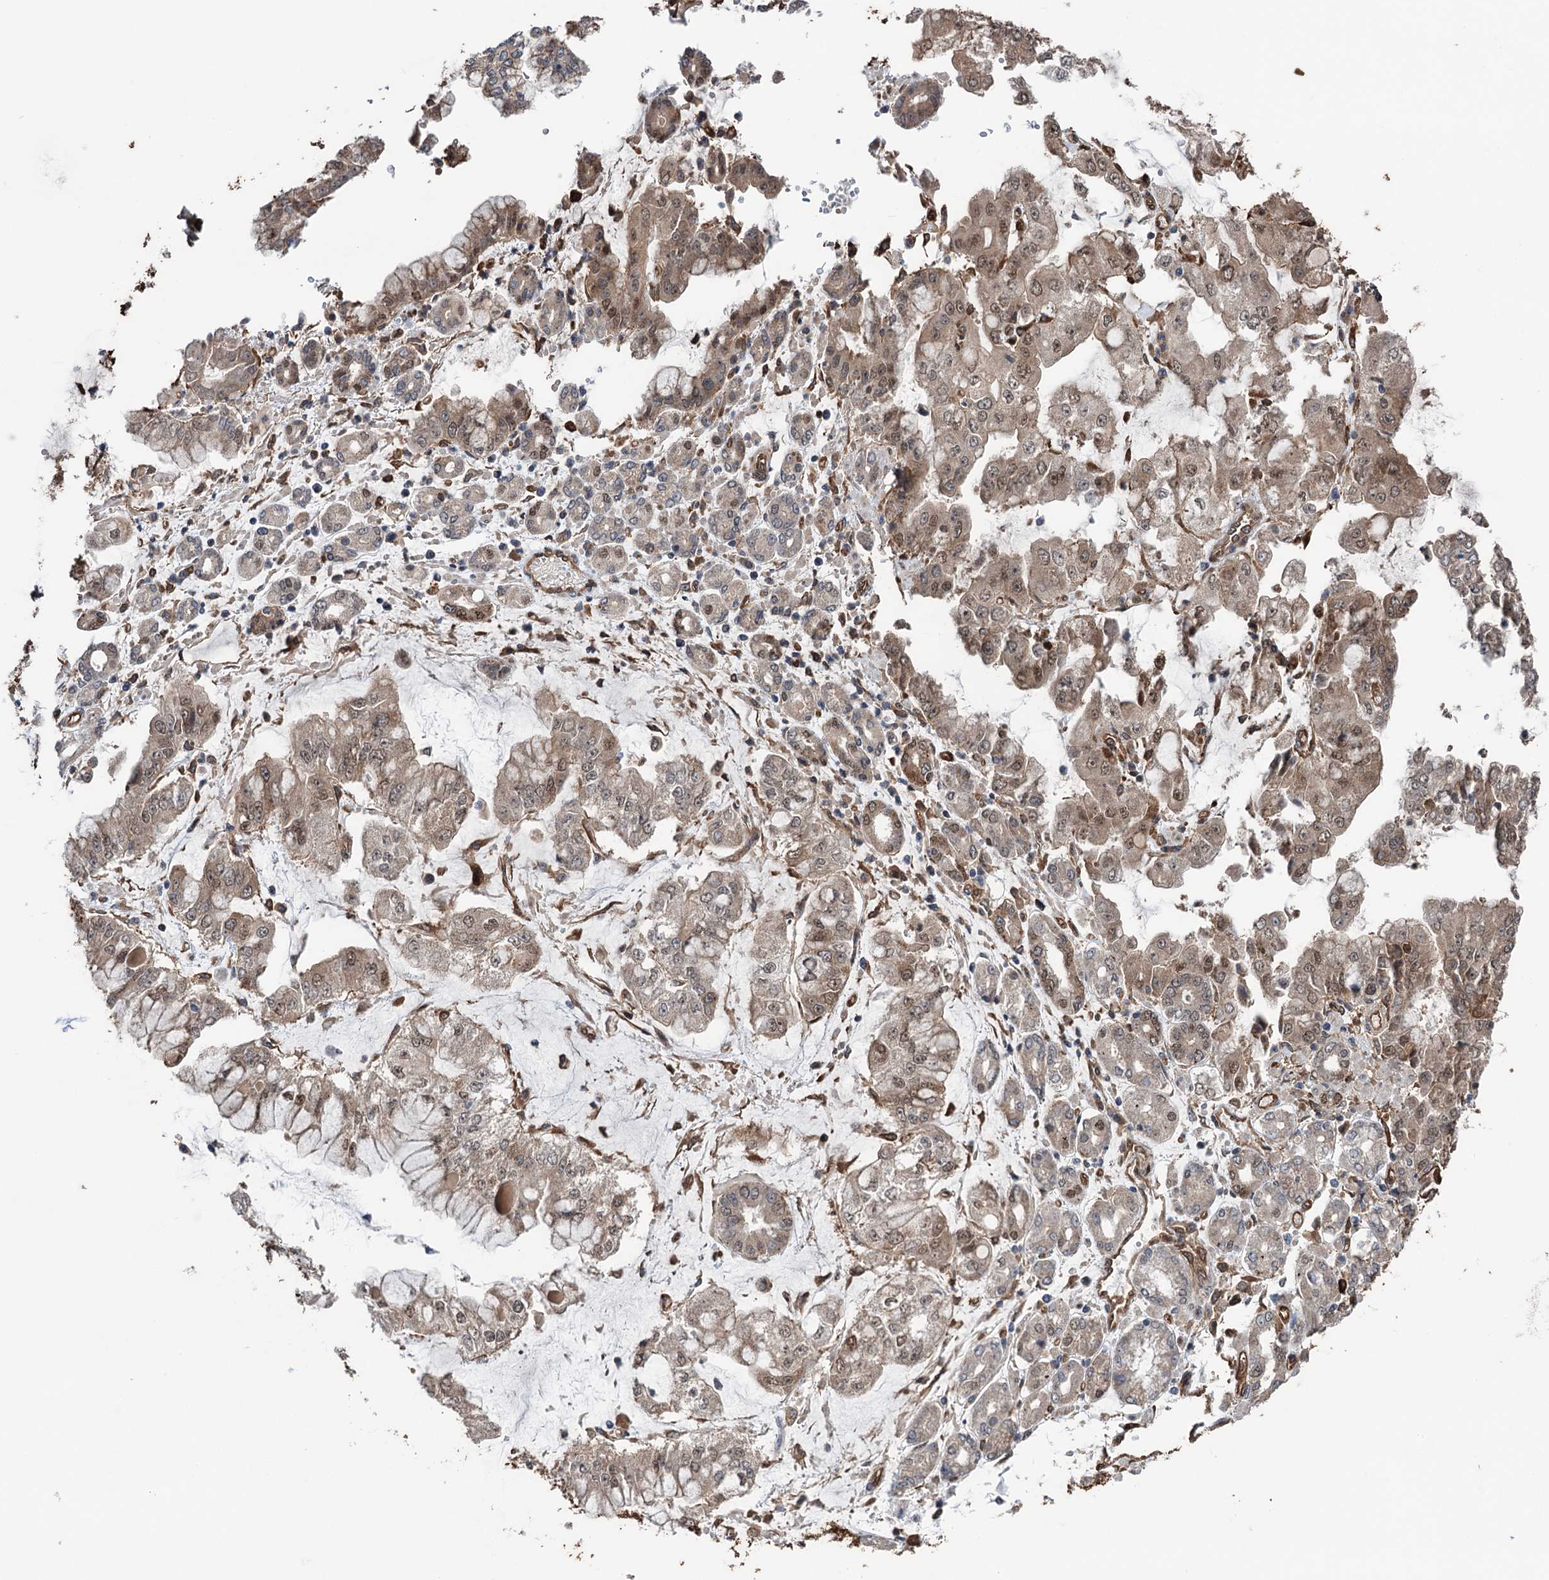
{"staining": {"intensity": "weak", "quantity": ">75%", "location": "cytoplasmic/membranous,nuclear"}, "tissue": "stomach cancer", "cell_type": "Tumor cells", "image_type": "cancer", "snomed": [{"axis": "morphology", "description": "Adenocarcinoma, NOS"}, {"axis": "topography", "description": "Stomach"}], "caption": "Immunohistochemical staining of stomach cancer exhibits low levels of weak cytoplasmic/membranous and nuclear protein staining in about >75% of tumor cells. (Stains: DAB in brown, nuclei in blue, Microscopy: brightfield microscopy at high magnification).", "gene": "NCAPD2", "patient": {"sex": "male", "age": 76}}